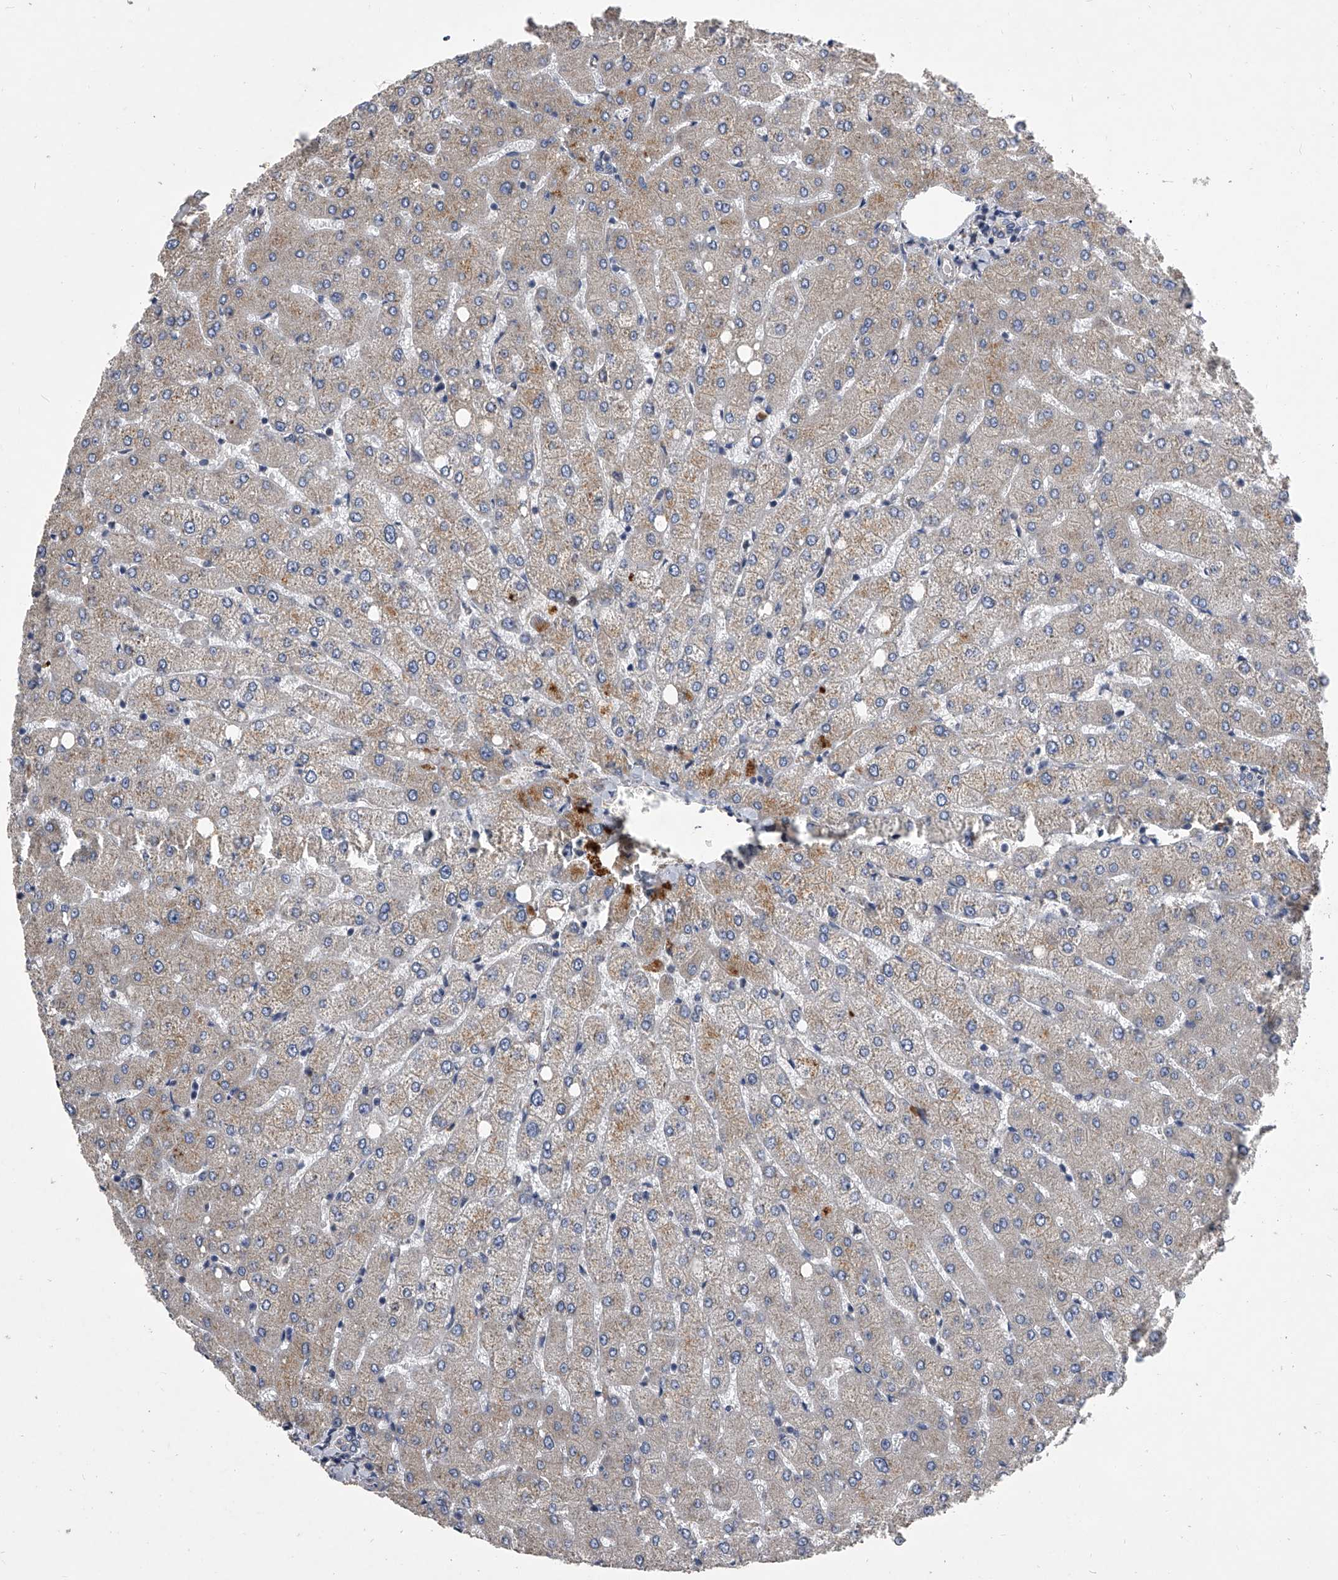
{"staining": {"intensity": "negative", "quantity": "none", "location": "none"}, "tissue": "liver", "cell_type": "Cholangiocytes", "image_type": "normal", "snomed": [{"axis": "morphology", "description": "Normal tissue, NOS"}, {"axis": "topography", "description": "Liver"}], "caption": "A high-resolution photomicrograph shows IHC staining of benign liver, which demonstrates no significant positivity in cholangiocytes.", "gene": "CCR4", "patient": {"sex": "female", "age": 54}}